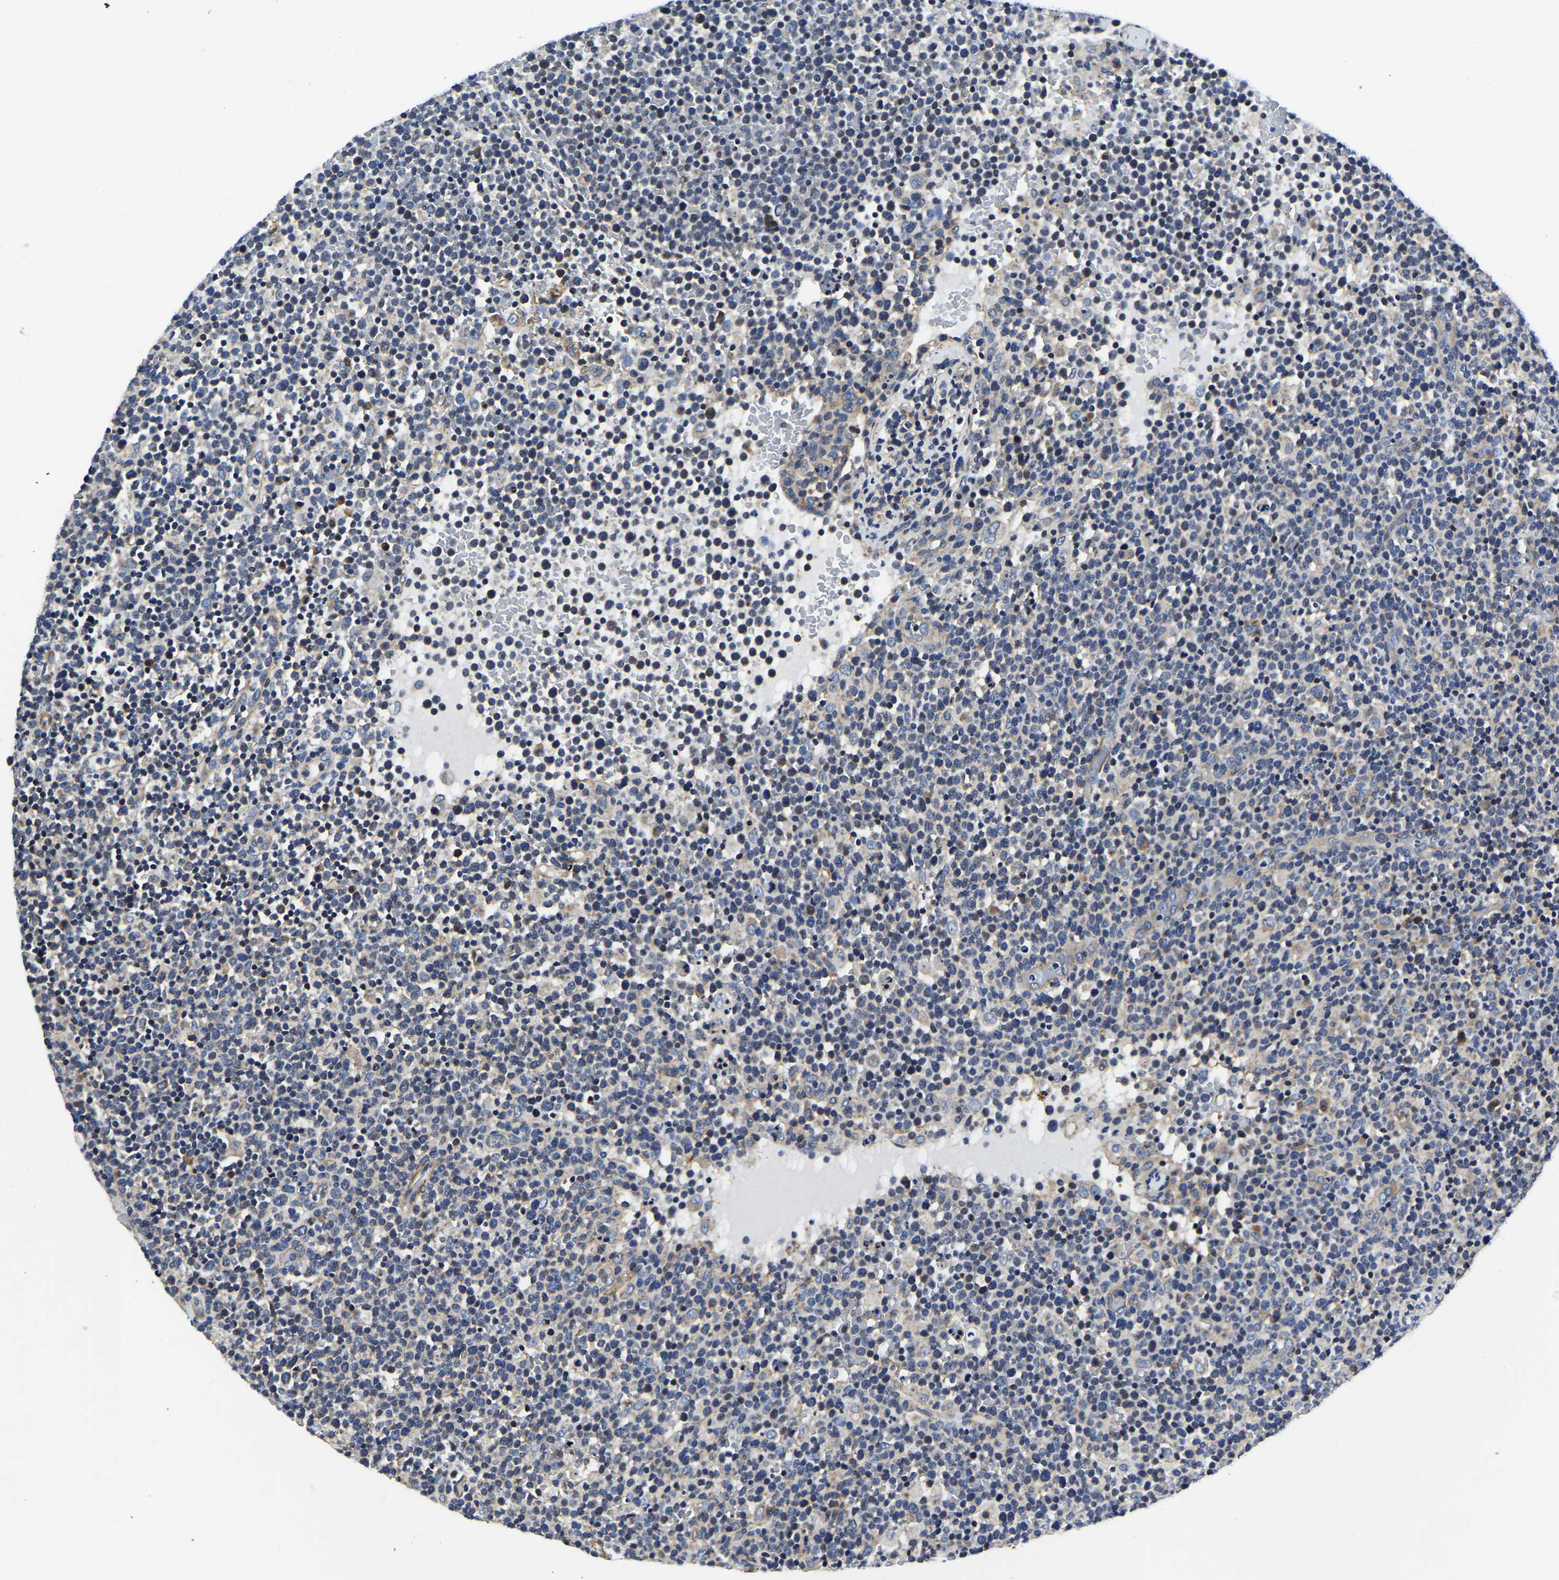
{"staining": {"intensity": "weak", "quantity": "<25%", "location": "cytoplasmic/membranous"}, "tissue": "lymphoma", "cell_type": "Tumor cells", "image_type": "cancer", "snomed": [{"axis": "morphology", "description": "Malignant lymphoma, non-Hodgkin's type, High grade"}, {"axis": "topography", "description": "Lymph node"}], "caption": "A micrograph of lymphoma stained for a protein exhibits no brown staining in tumor cells.", "gene": "KCTD17", "patient": {"sex": "male", "age": 61}}